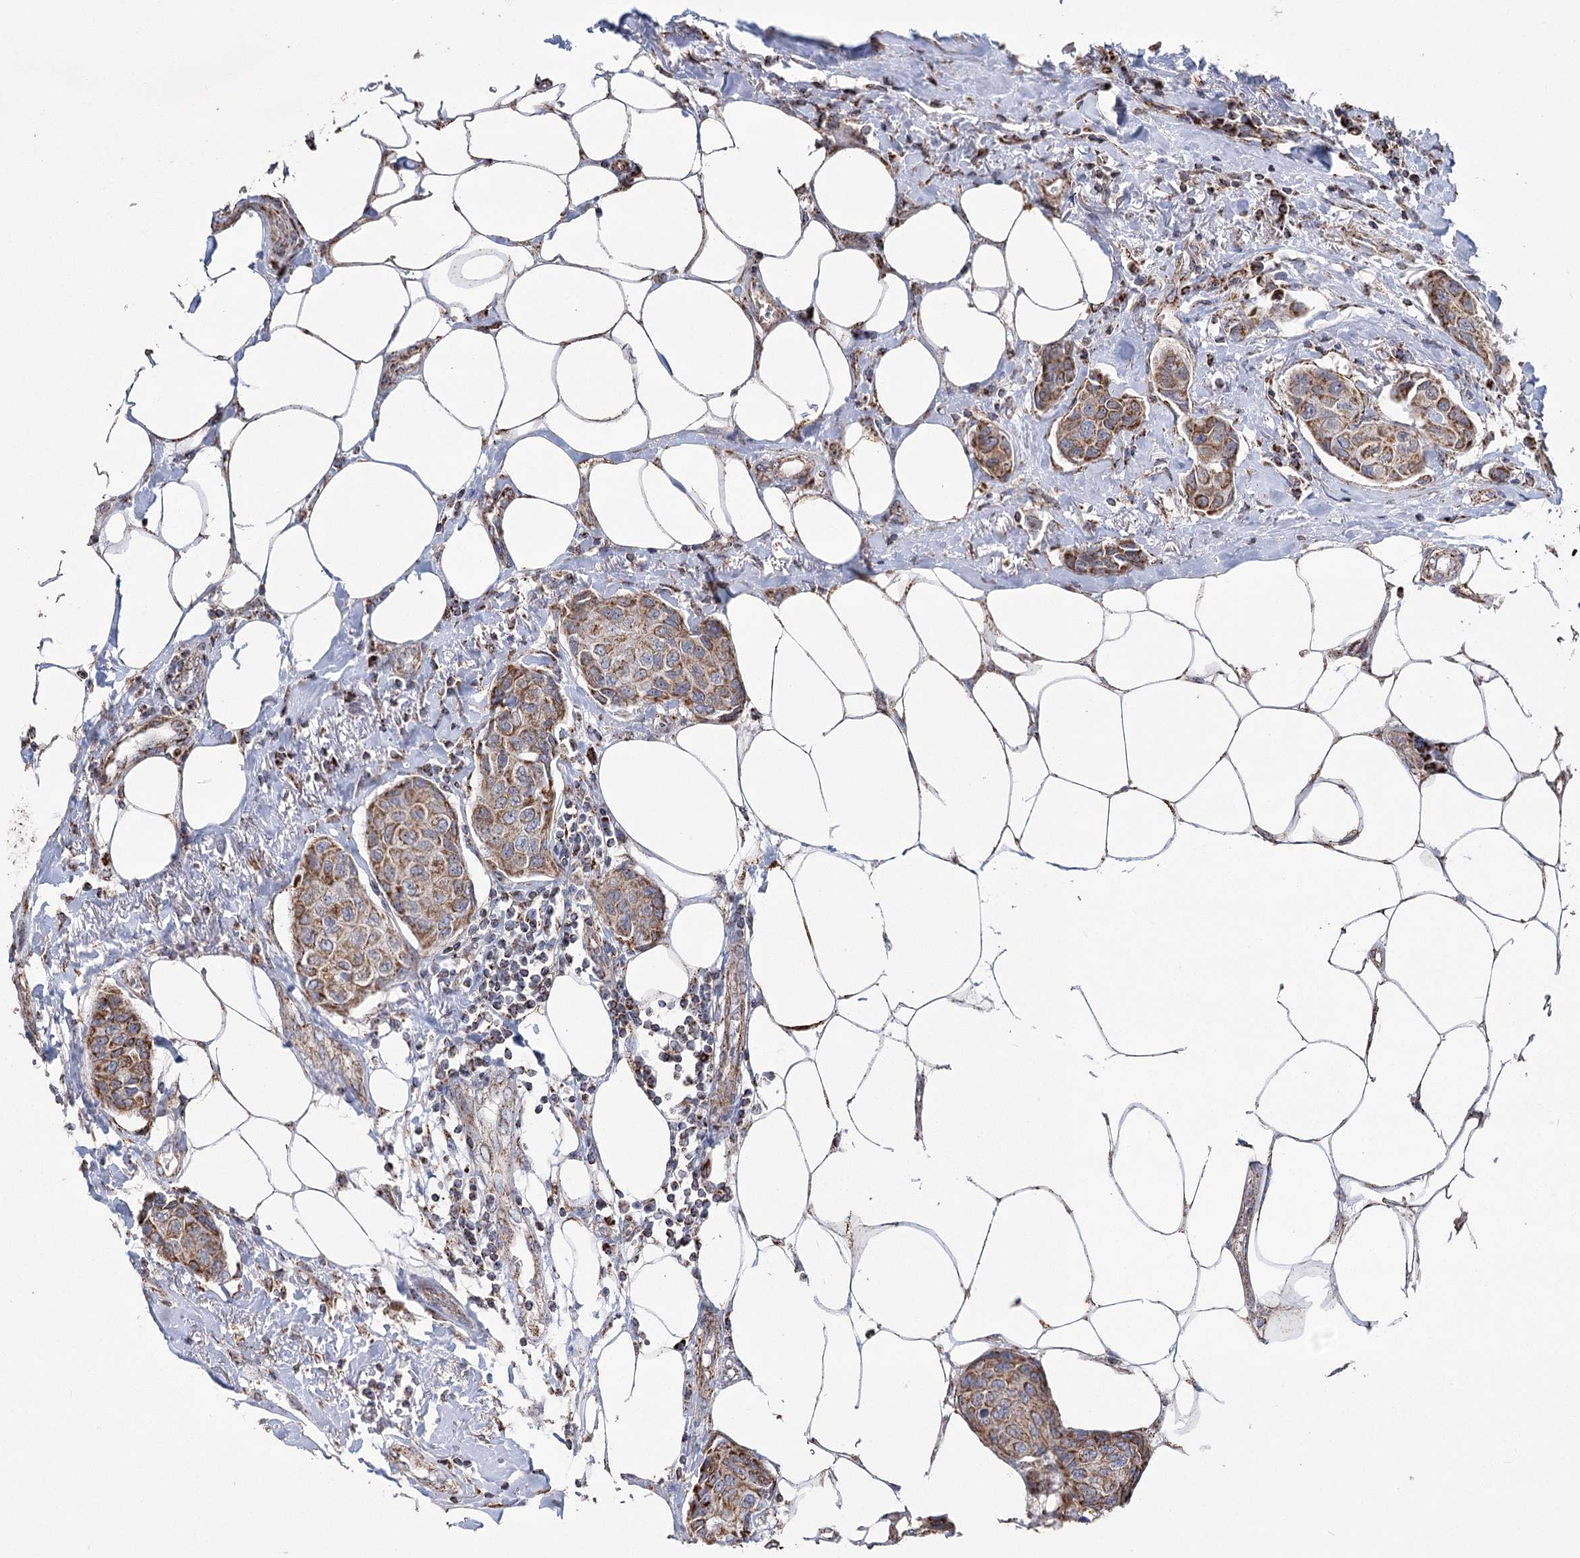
{"staining": {"intensity": "moderate", "quantity": ">75%", "location": "cytoplasmic/membranous"}, "tissue": "breast cancer", "cell_type": "Tumor cells", "image_type": "cancer", "snomed": [{"axis": "morphology", "description": "Duct carcinoma"}, {"axis": "topography", "description": "Breast"}], "caption": "Human invasive ductal carcinoma (breast) stained with a protein marker displays moderate staining in tumor cells.", "gene": "RANBP3L", "patient": {"sex": "female", "age": 80}}